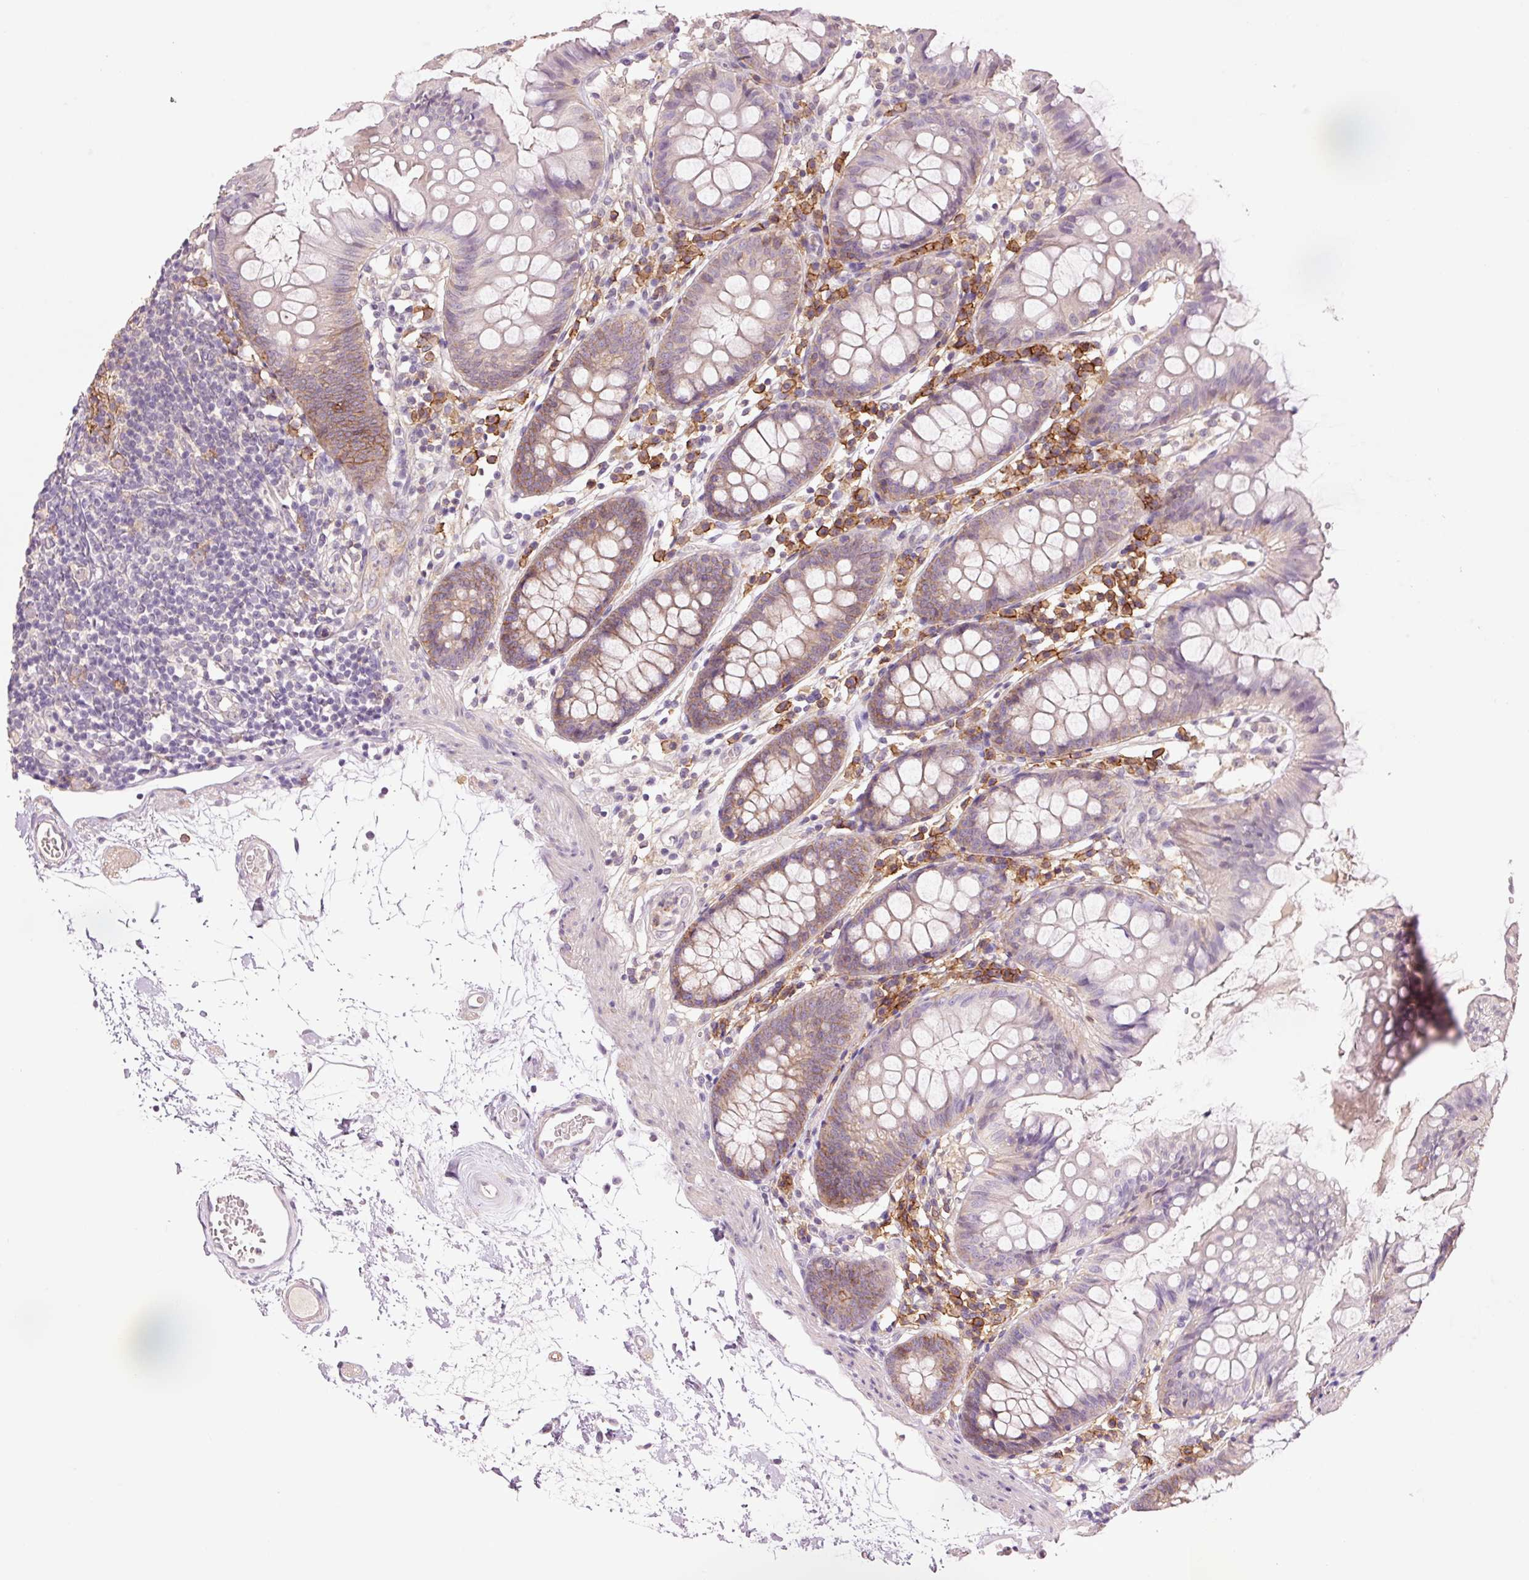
{"staining": {"intensity": "negative", "quantity": "none", "location": "none"}, "tissue": "colon", "cell_type": "Endothelial cells", "image_type": "normal", "snomed": [{"axis": "morphology", "description": "Normal tissue, NOS"}, {"axis": "topography", "description": "Colon"}], "caption": "DAB immunohistochemical staining of normal colon shows no significant positivity in endothelial cells.", "gene": "SLC1A4", "patient": {"sex": "female", "age": 84}}